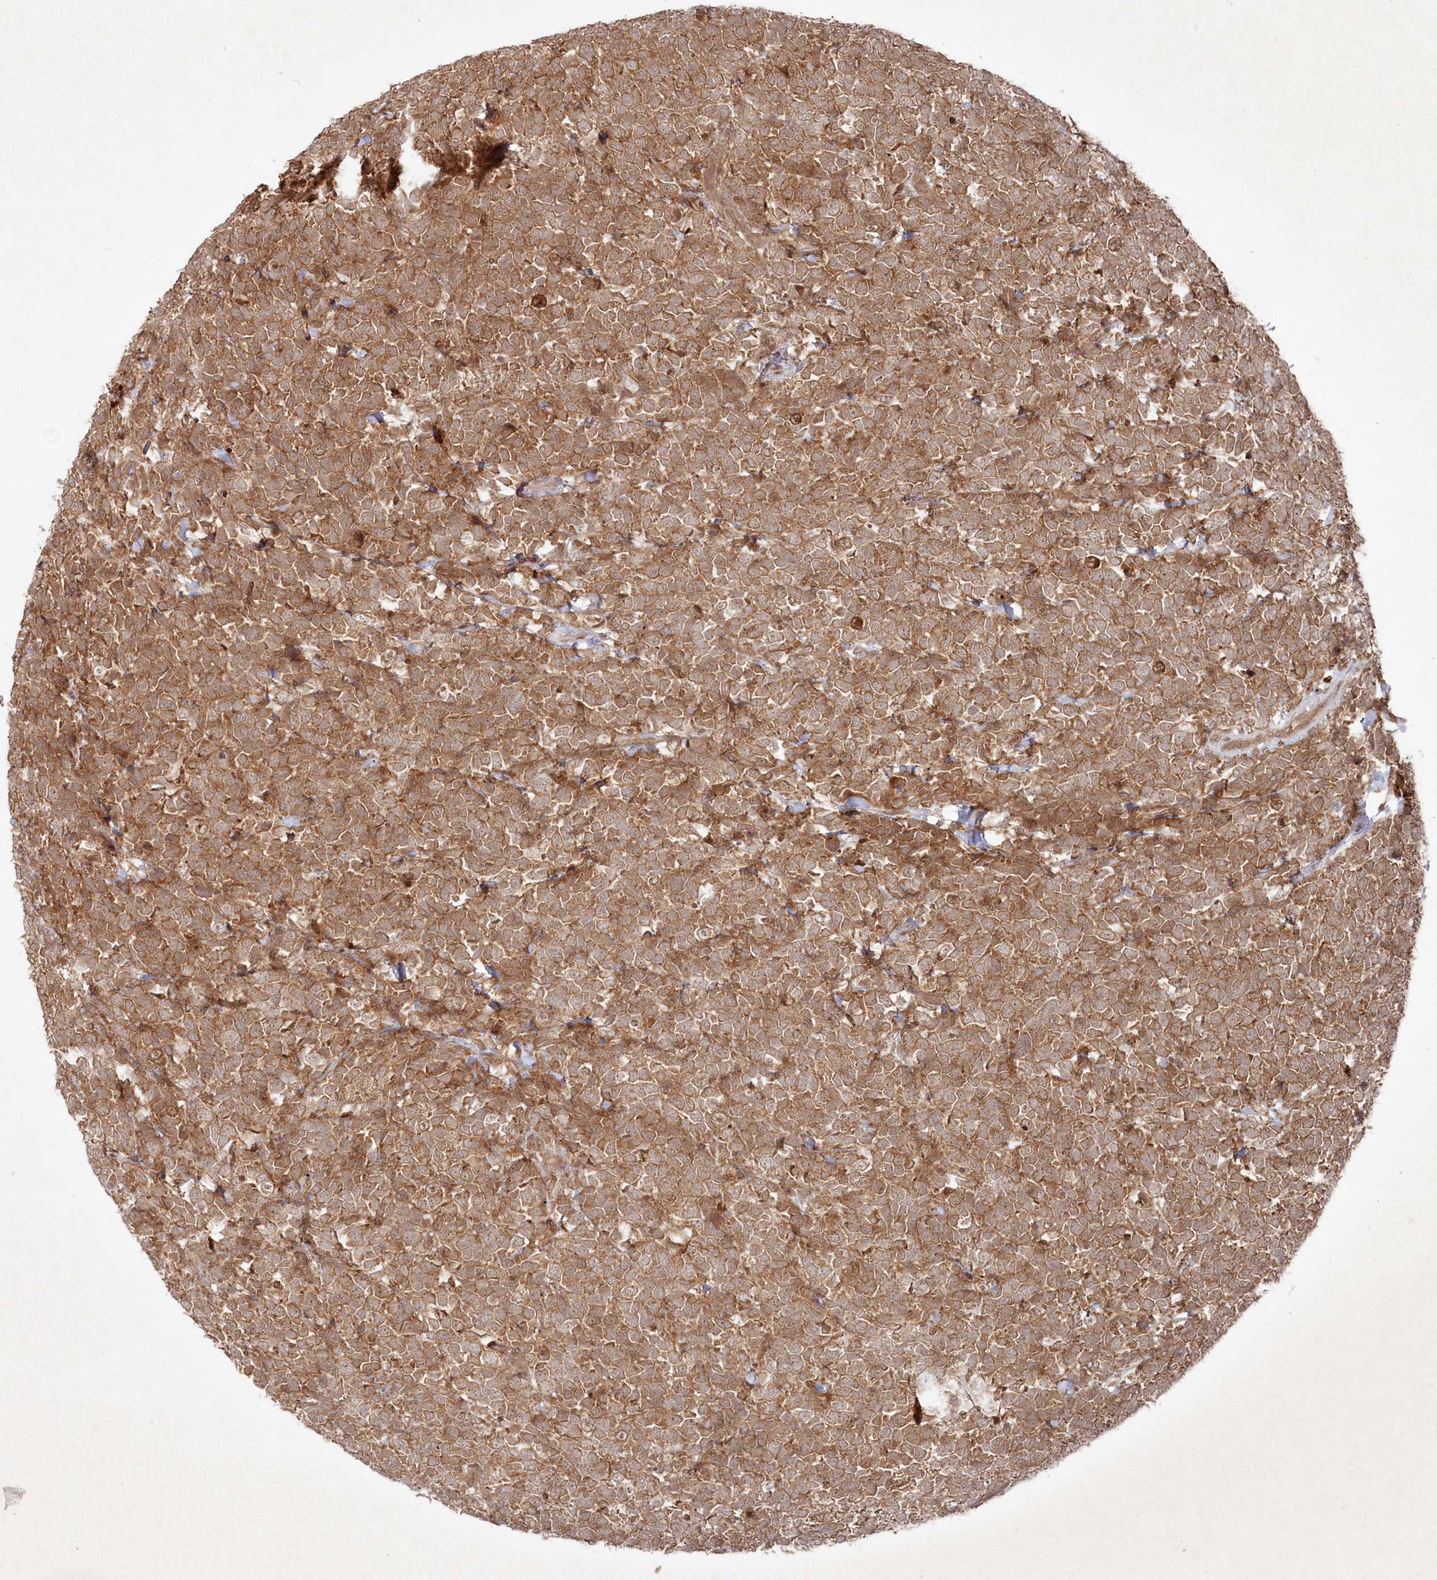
{"staining": {"intensity": "moderate", "quantity": ">75%", "location": "cytoplasmic/membranous"}, "tissue": "urothelial cancer", "cell_type": "Tumor cells", "image_type": "cancer", "snomed": [{"axis": "morphology", "description": "Urothelial carcinoma, High grade"}, {"axis": "topography", "description": "Urinary bladder"}], "caption": "A micrograph of human urothelial cancer stained for a protein demonstrates moderate cytoplasmic/membranous brown staining in tumor cells. Immunohistochemistry stains the protein in brown and the nuclei are stained blue.", "gene": "FBXL17", "patient": {"sex": "female", "age": 82}}